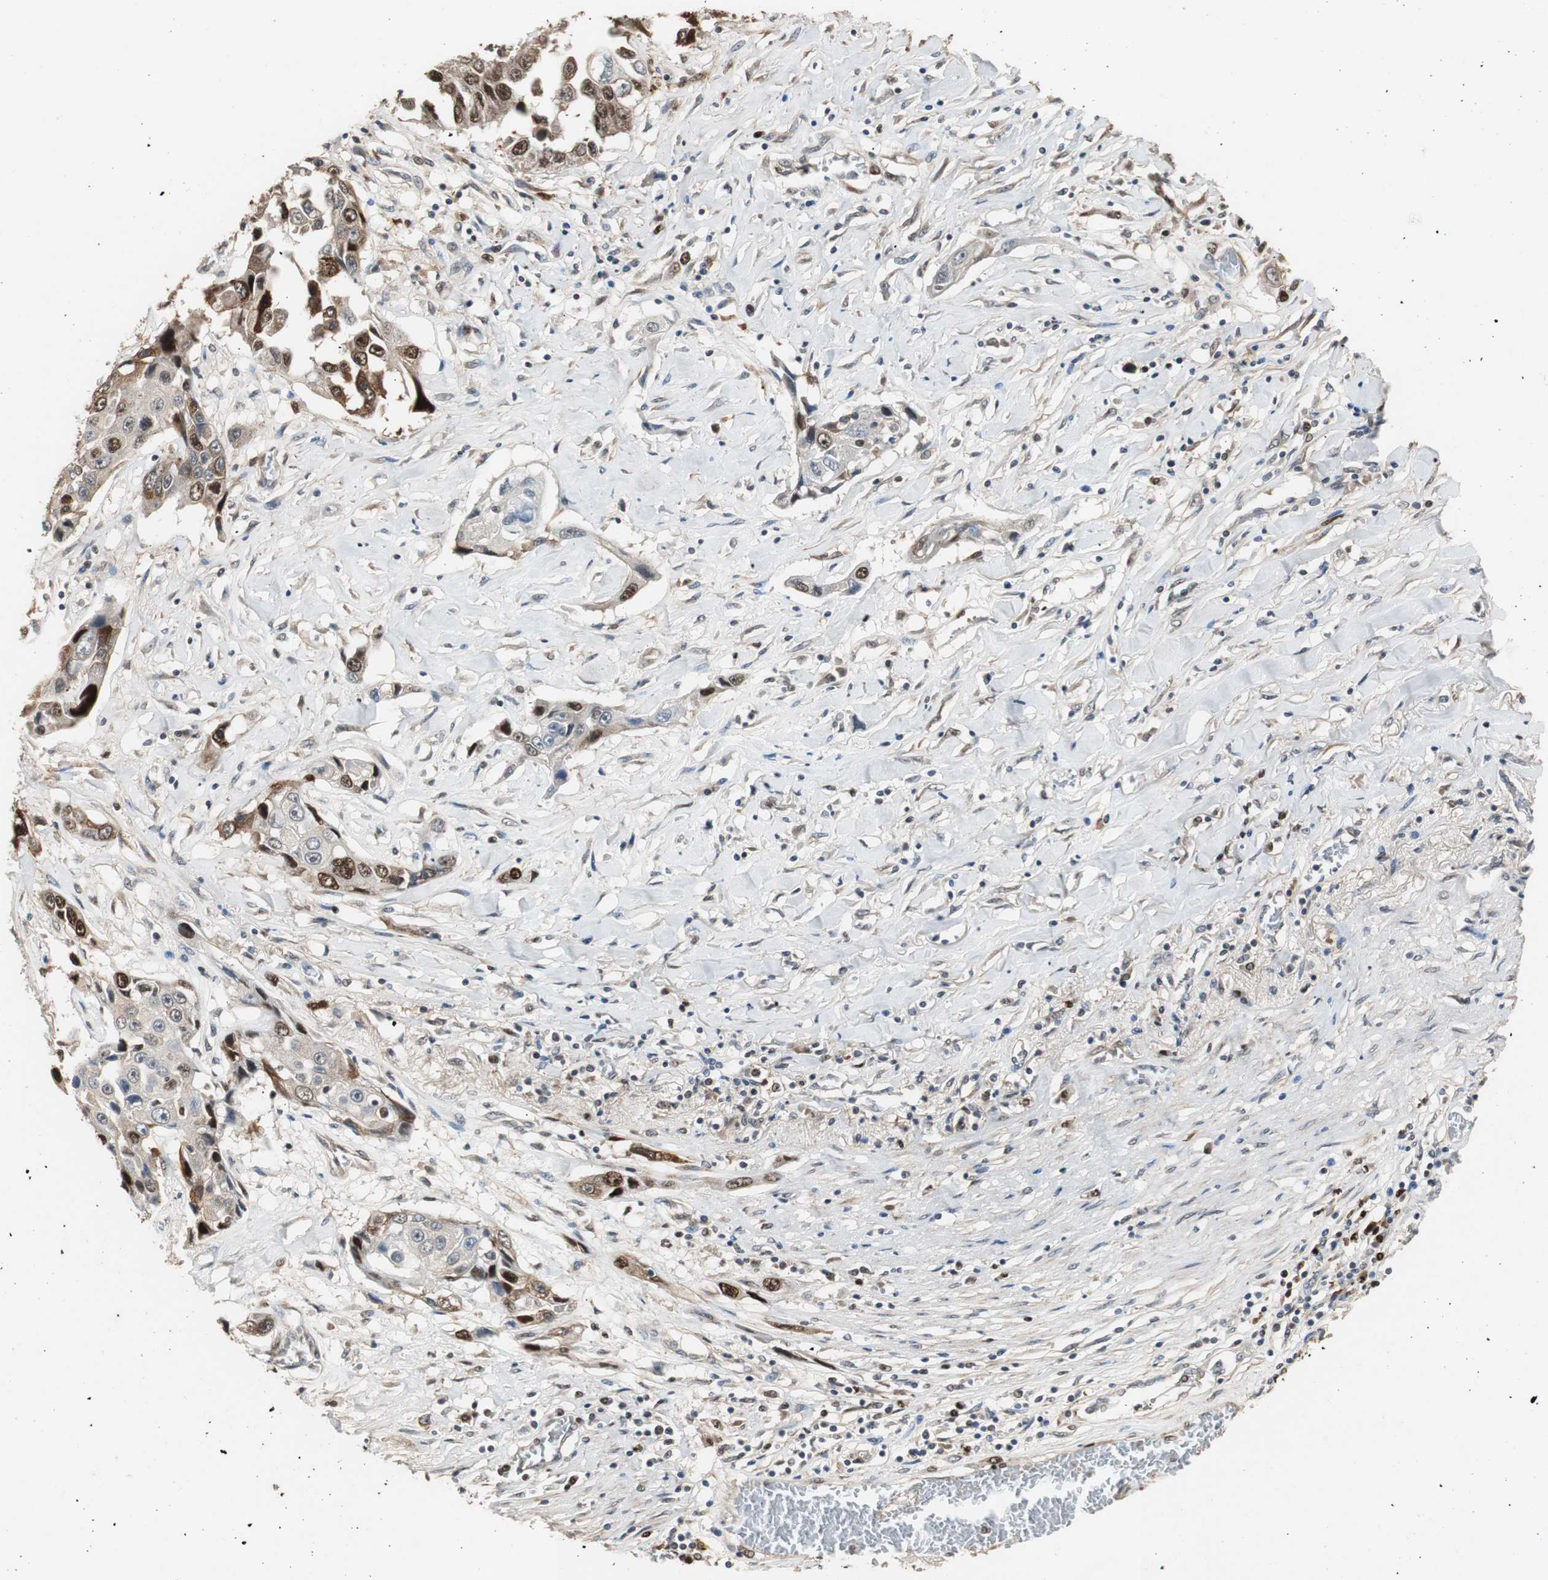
{"staining": {"intensity": "strong", "quantity": ">75%", "location": "nuclear"}, "tissue": "lung cancer", "cell_type": "Tumor cells", "image_type": "cancer", "snomed": [{"axis": "morphology", "description": "Squamous cell carcinoma, NOS"}, {"axis": "topography", "description": "Lung"}], "caption": "This is a histology image of immunohistochemistry staining of lung squamous cell carcinoma, which shows strong positivity in the nuclear of tumor cells.", "gene": "FEN1", "patient": {"sex": "male", "age": 71}}